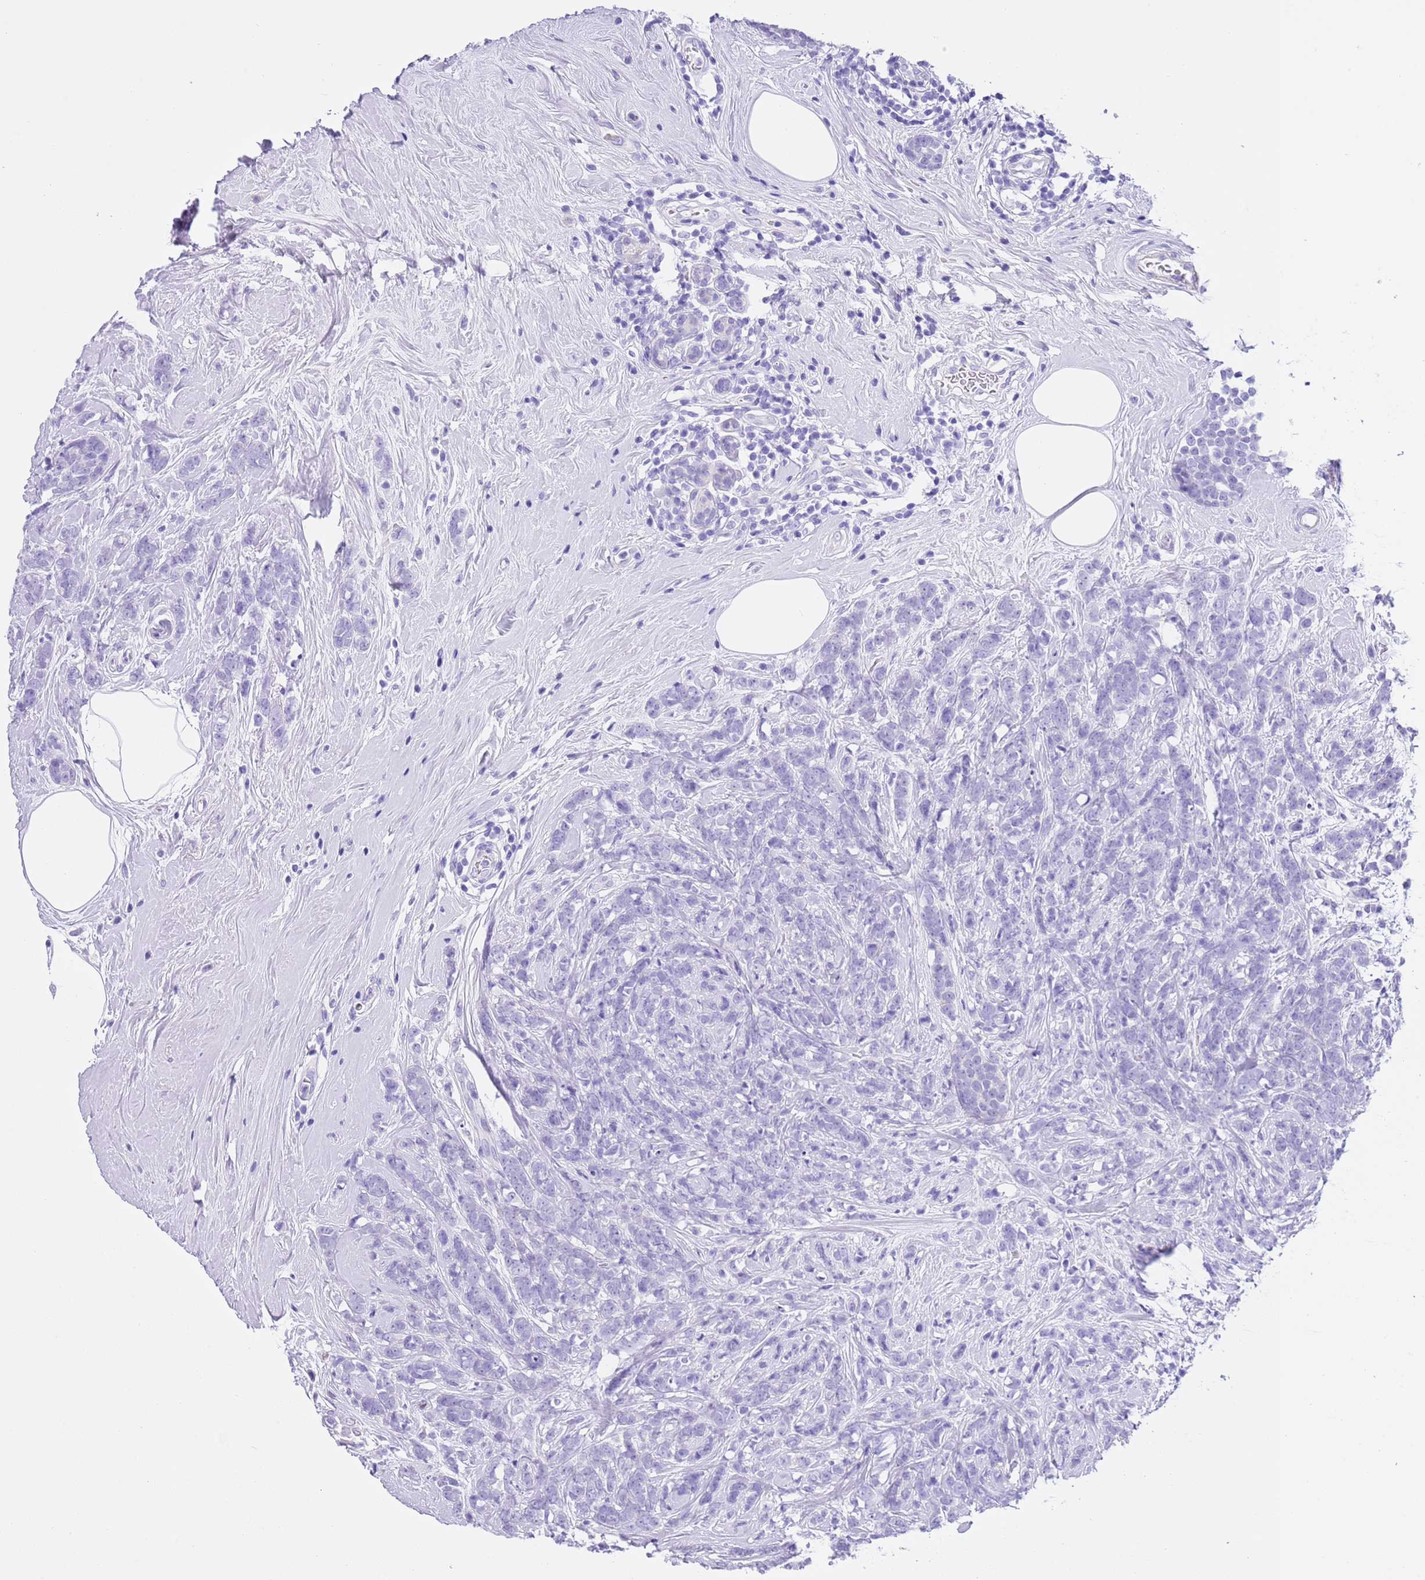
{"staining": {"intensity": "negative", "quantity": "none", "location": "none"}, "tissue": "breast cancer", "cell_type": "Tumor cells", "image_type": "cancer", "snomed": [{"axis": "morphology", "description": "Lobular carcinoma"}, {"axis": "topography", "description": "Breast"}], "caption": "Tumor cells are negative for protein expression in human lobular carcinoma (breast).", "gene": "TMEM185B", "patient": {"sex": "female", "age": 58}}